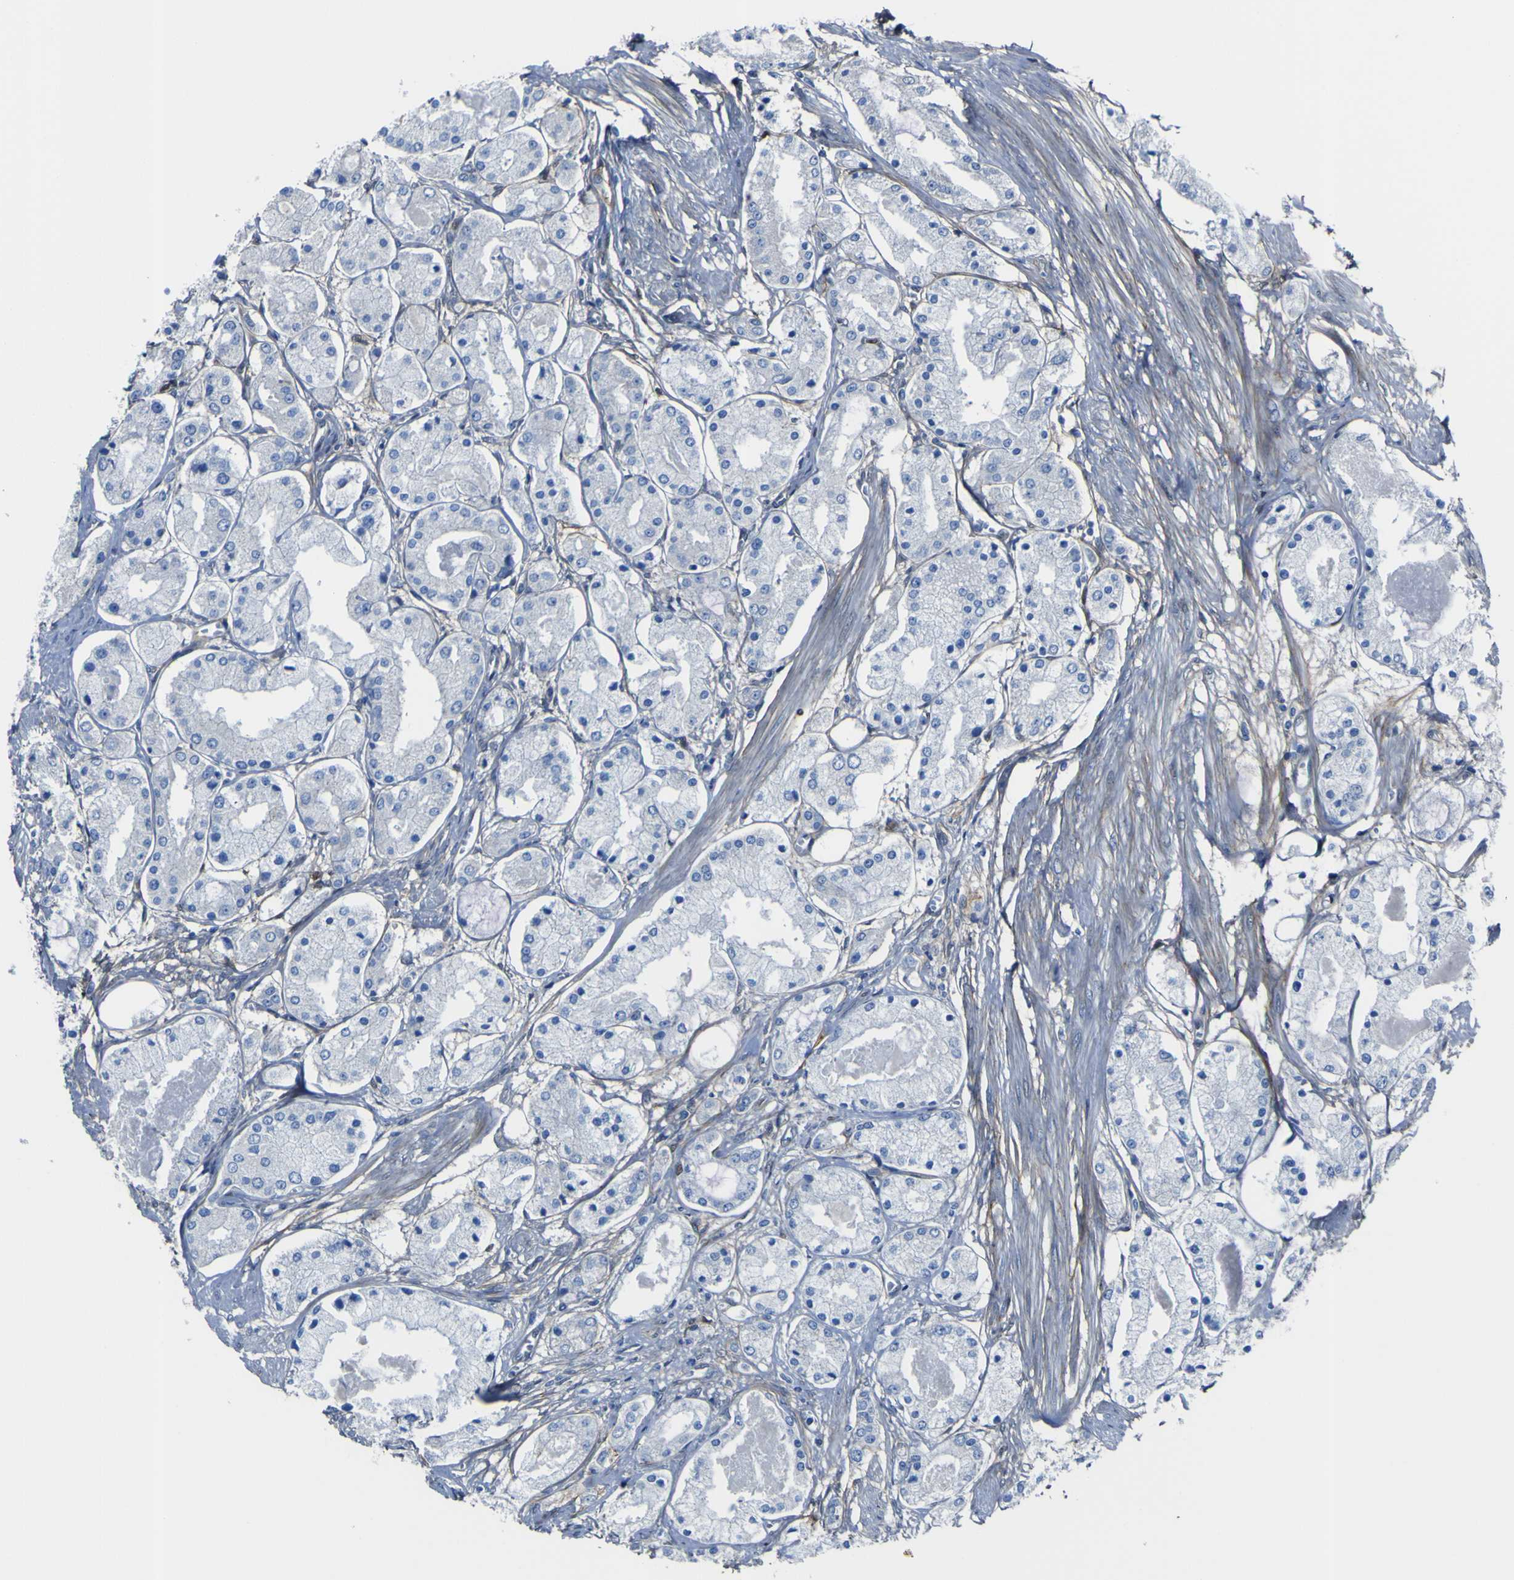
{"staining": {"intensity": "negative", "quantity": "none", "location": "none"}, "tissue": "prostate cancer", "cell_type": "Tumor cells", "image_type": "cancer", "snomed": [{"axis": "morphology", "description": "Adenocarcinoma, High grade"}, {"axis": "topography", "description": "Prostate"}], "caption": "High magnification brightfield microscopy of prostate cancer (high-grade adenocarcinoma) stained with DAB (3,3'-diaminobenzidine) (brown) and counterstained with hematoxylin (blue): tumor cells show no significant staining.", "gene": "LRRN1", "patient": {"sex": "male", "age": 66}}